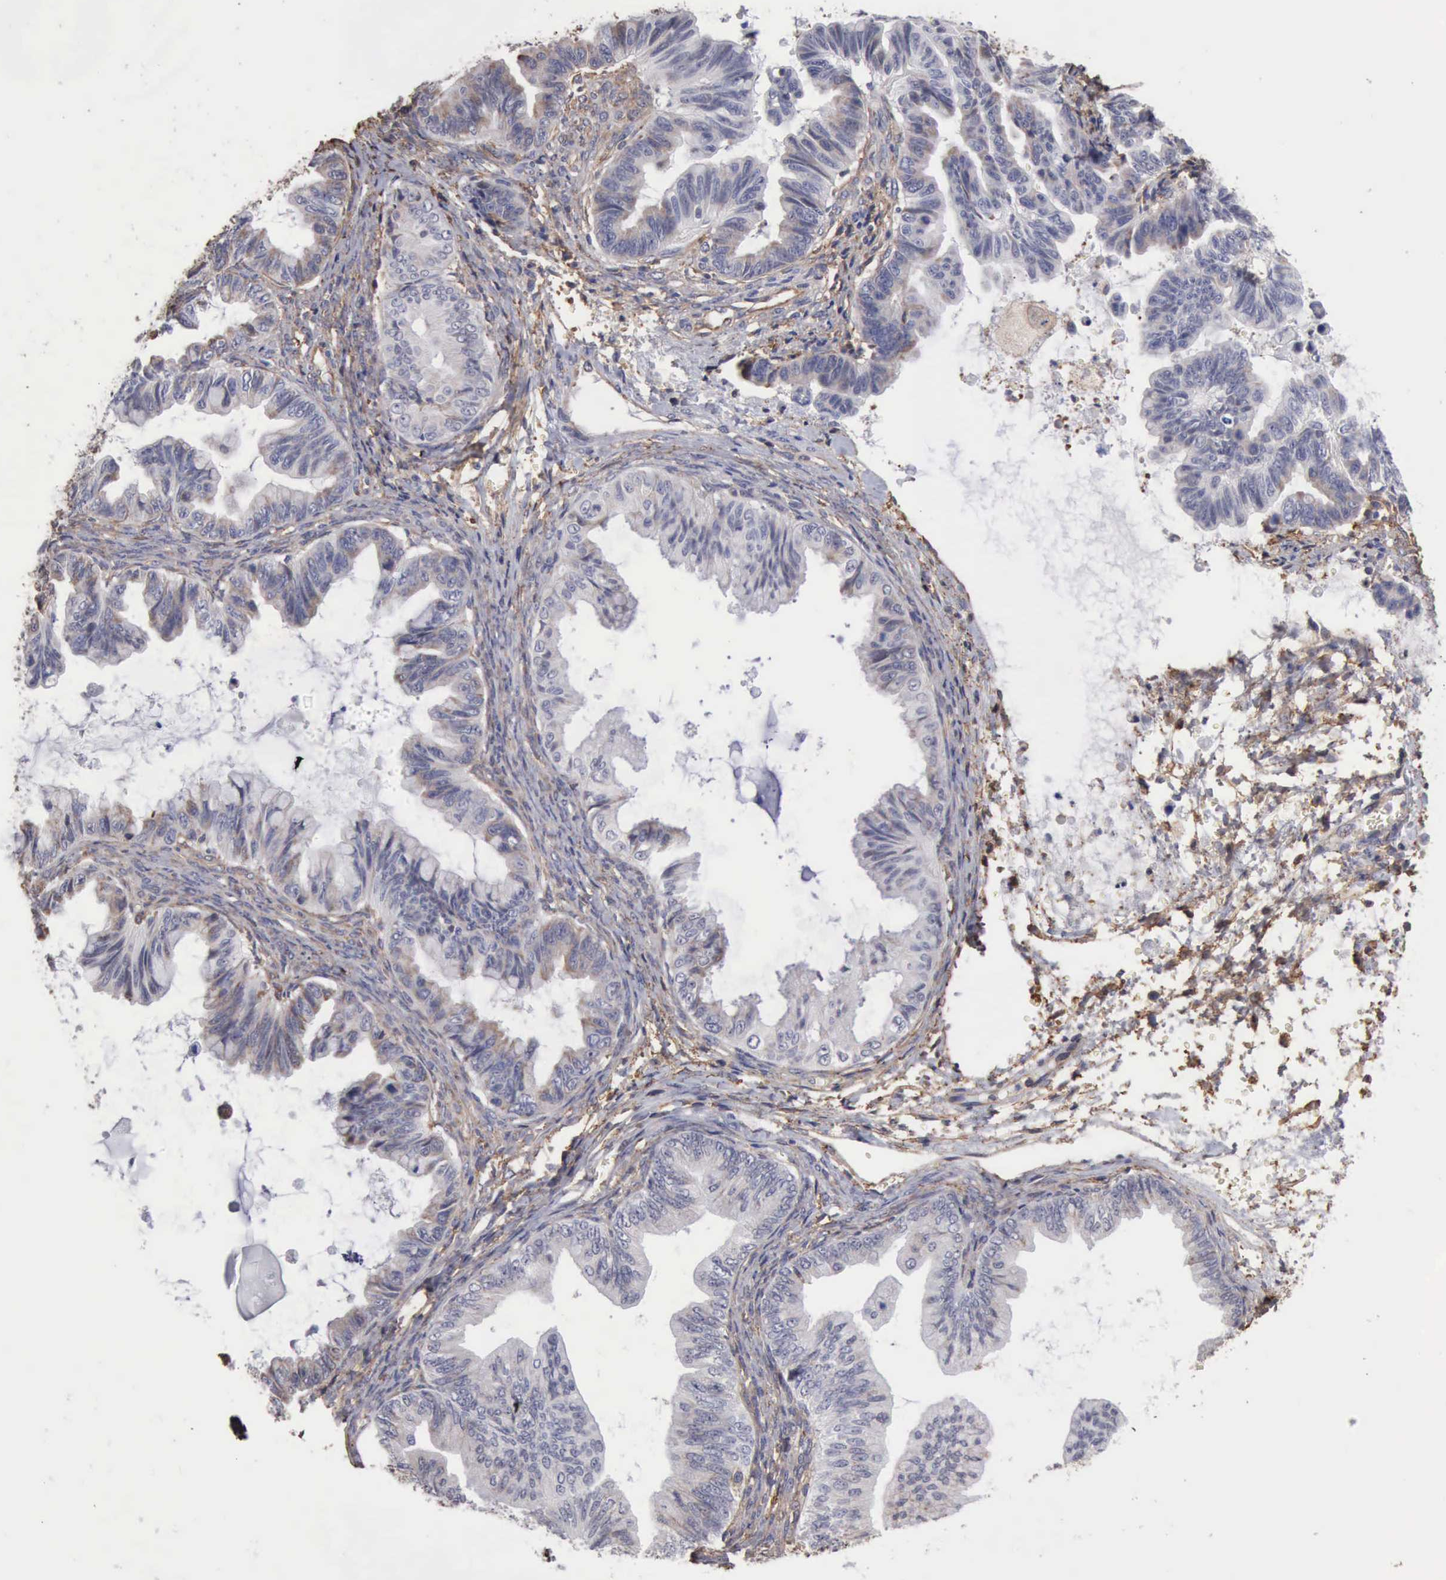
{"staining": {"intensity": "weak", "quantity": "<25%", "location": "cytoplasmic/membranous"}, "tissue": "ovarian cancer", "cell_type": "Tumor cells", "image_type": "cancer", "snomed": [{"axis": "morphology", "description": "Cystadenocarcinoma, mucinous, NOS"}, {"axis": "topography", "description": "Ovary"}], "caption": "The image displays no significant positivity in tumor cells of ovarian cancer (mucinous cystadenocarcinoma). Nuclei are stained in blue.", "gene": "GPR101", "patient": {"sex": "female", "age": 36}}